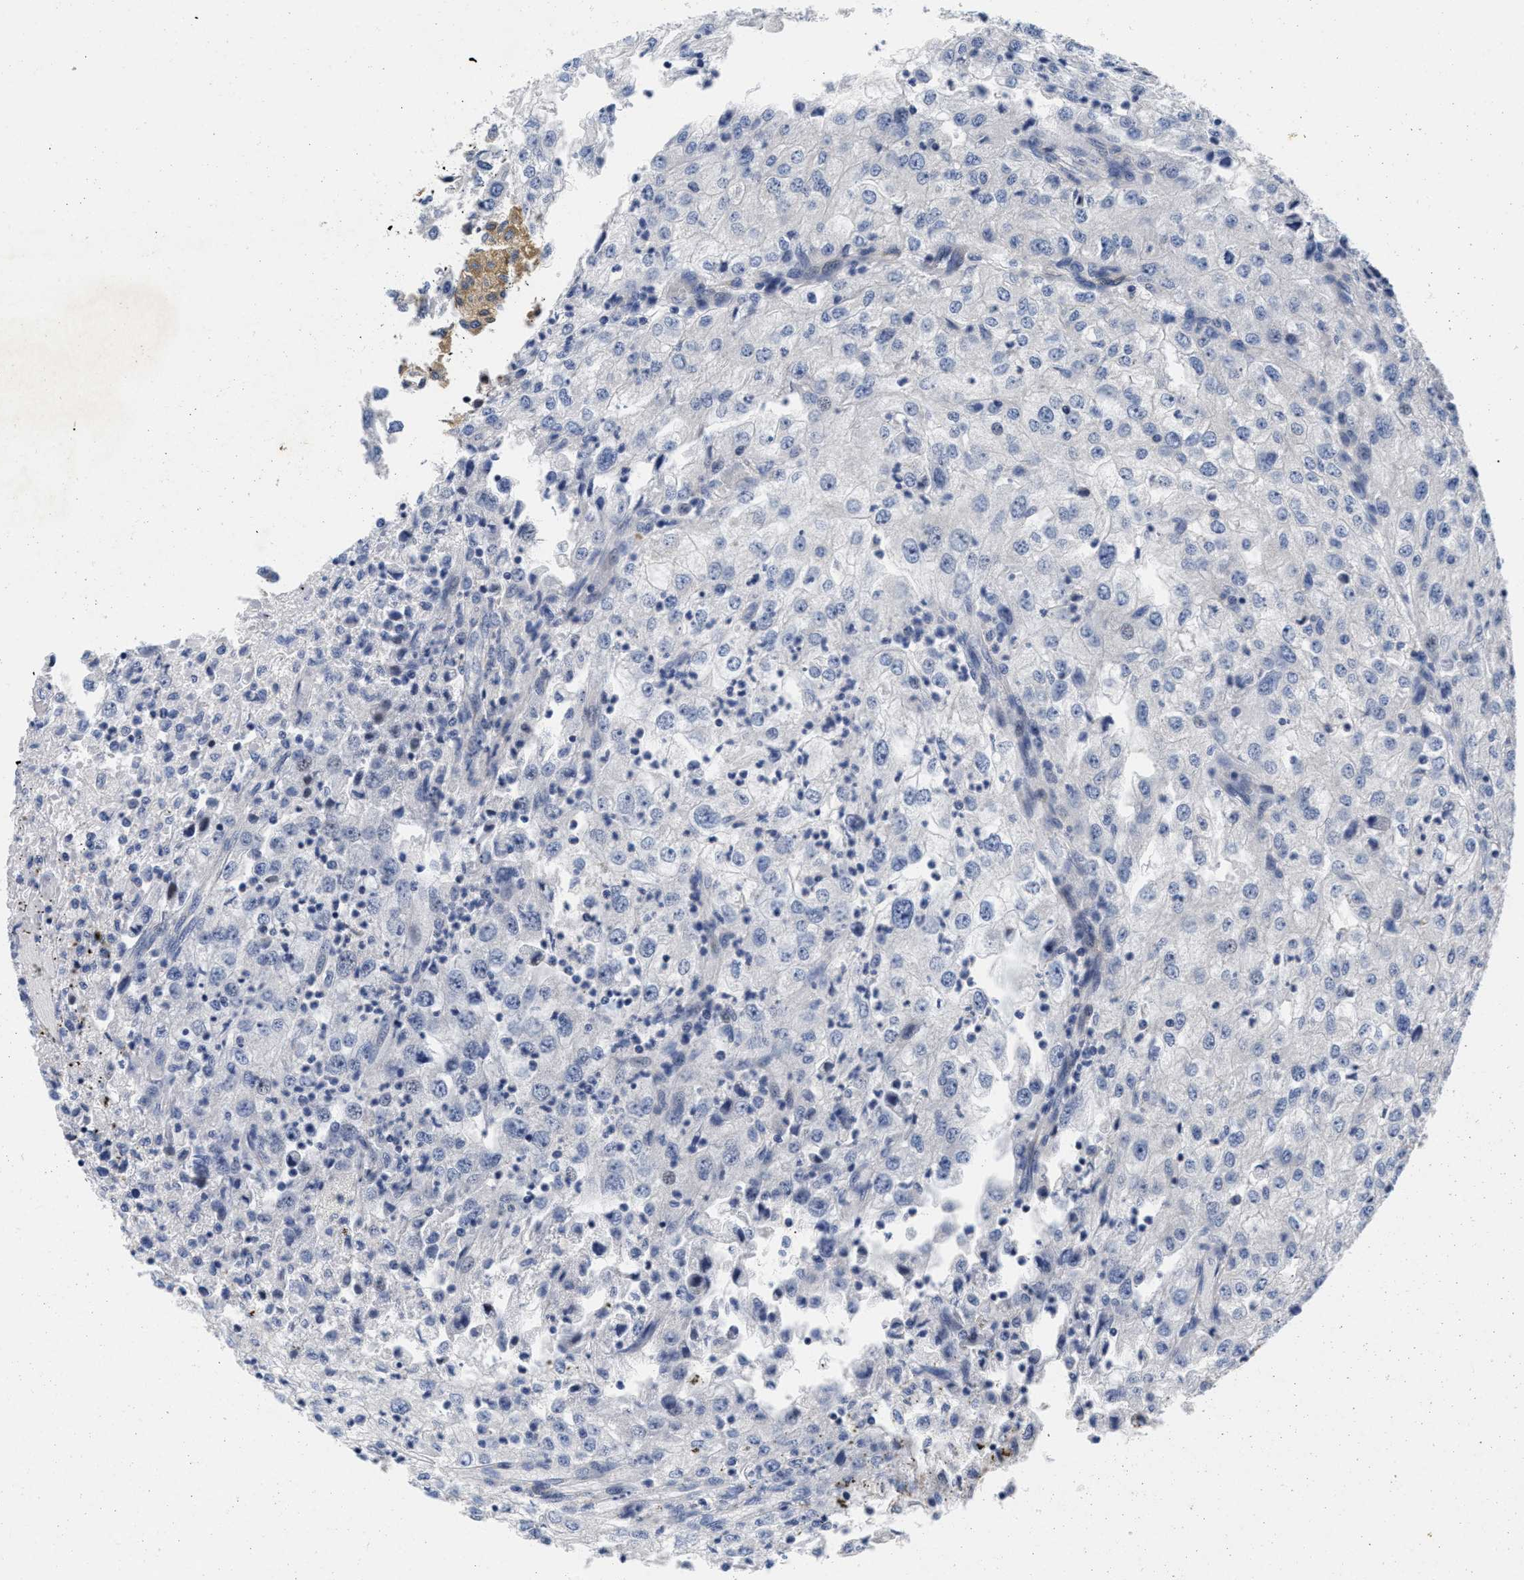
{"staining": {"intensity": "negative", "quantity": "none", "location": "none"}, "tissue": "renal cancer", "cell_type": "Tumor cells", "image_type": "cancer", "snomed": [{"axis": "morphology", "description": "Adenocarcinoma, NOS"}, {"axis": "topography", "description": "Kidney"}], "caption": "This image is of renal cancer stained with IHC to label a protein in brown with the nuclei are counter-stained blue. There is no expression in tumor cells. Brightfield microscopy of immunohistochemistry stained with DAB (brown) and hematoxylin (blue), captured at high magnification.", "gene": "LAD1", "patient": {"sex": "female", "age": 54}}